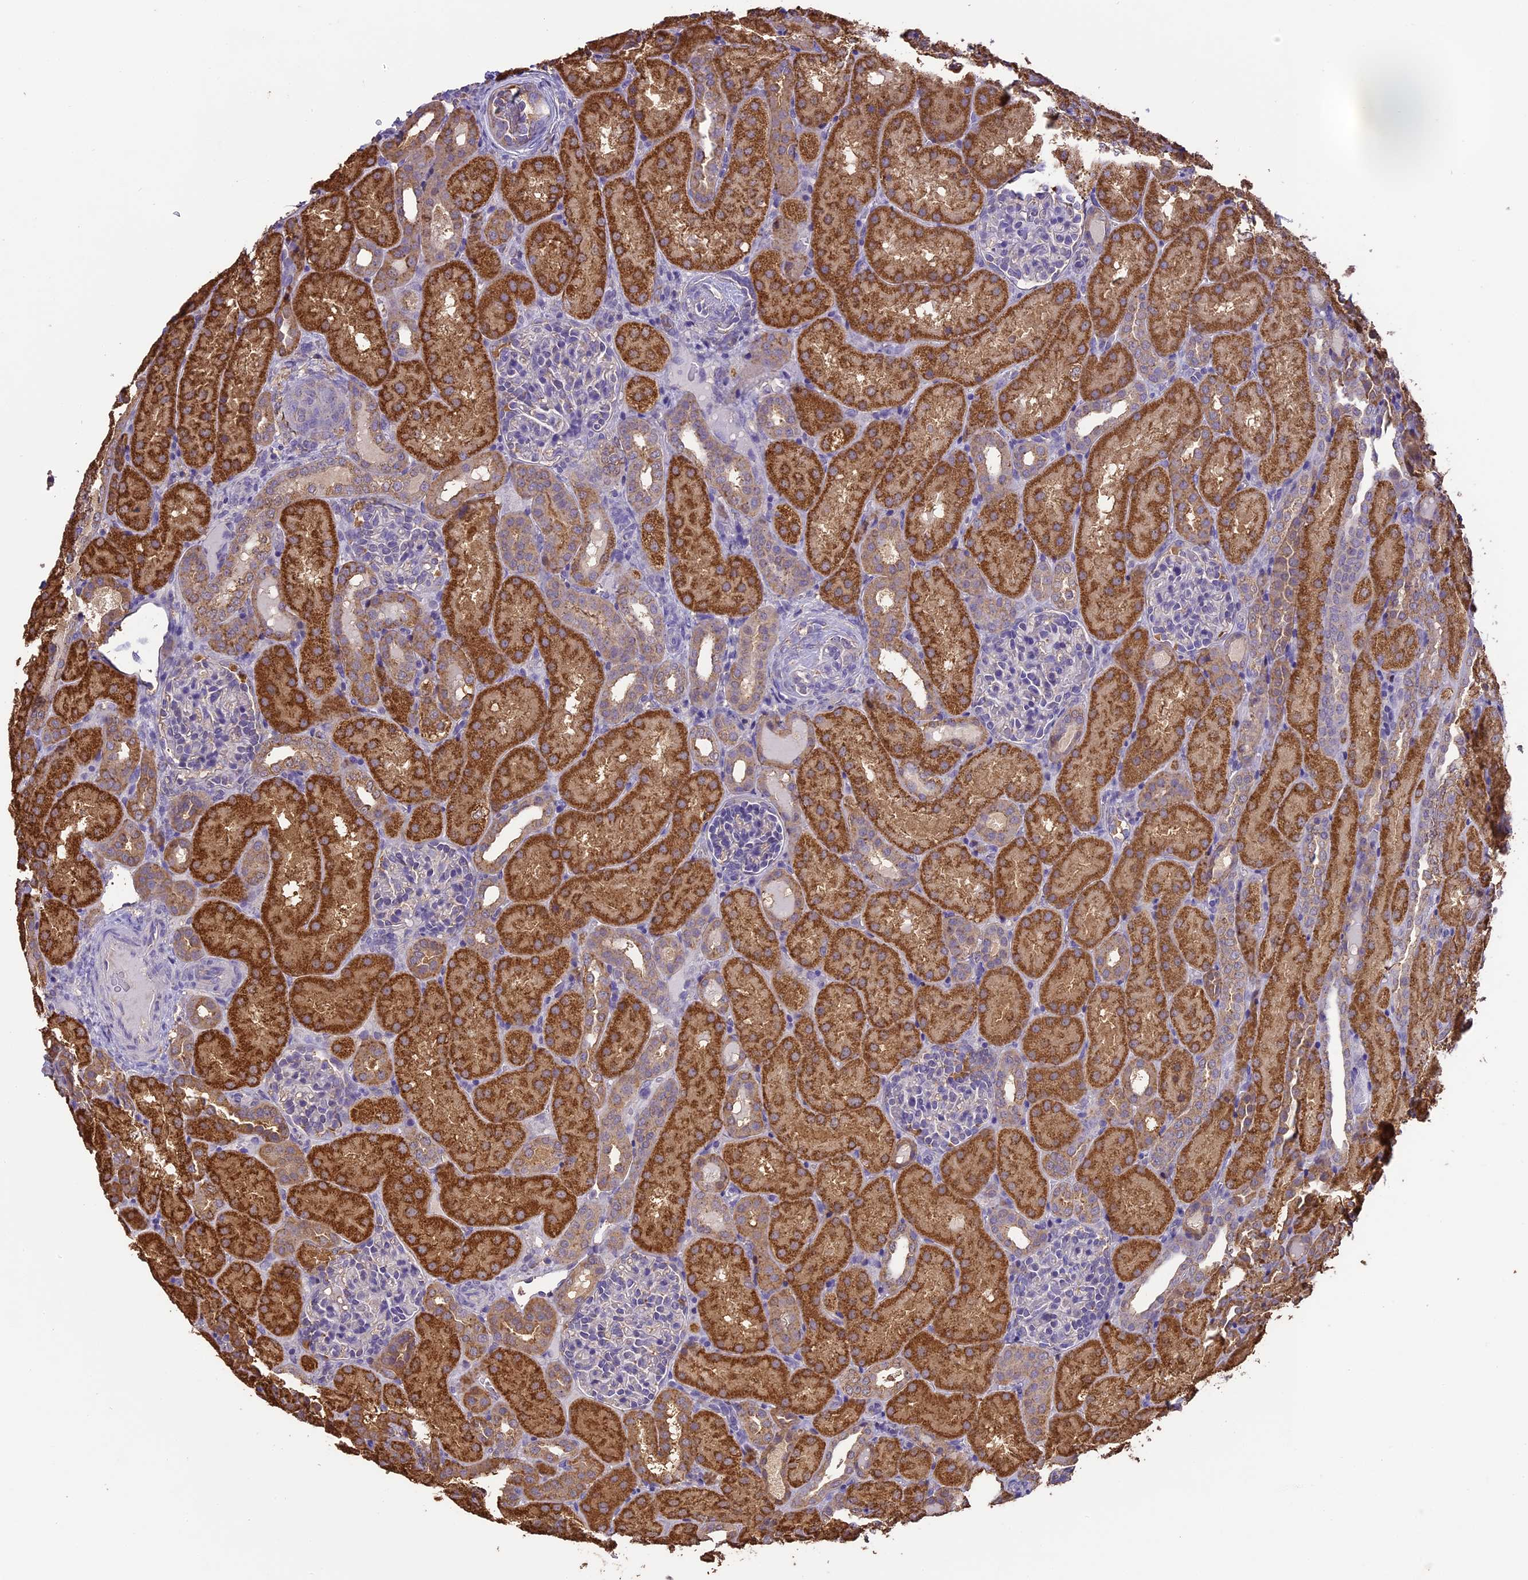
{"staining": {"intensity": "negative", "quantity": "none", "location": "none"}, "tissue": "kidney", "cell_type": "Cells in glomeruli", "image_type": "normal", "snomed": [{"axis": "morphology", "description": "Normal tissue, NOS"}, {"axis": "topography", "description": "Kidney"}], "caption": "High power microscopy micrograph of an immunohistochemistry micrograph of normal kidney, revealing no significant positivity in cells in glomeruli.", "gene": "ARHGAP19", "patient": {"sex": "male", "age": 1}}